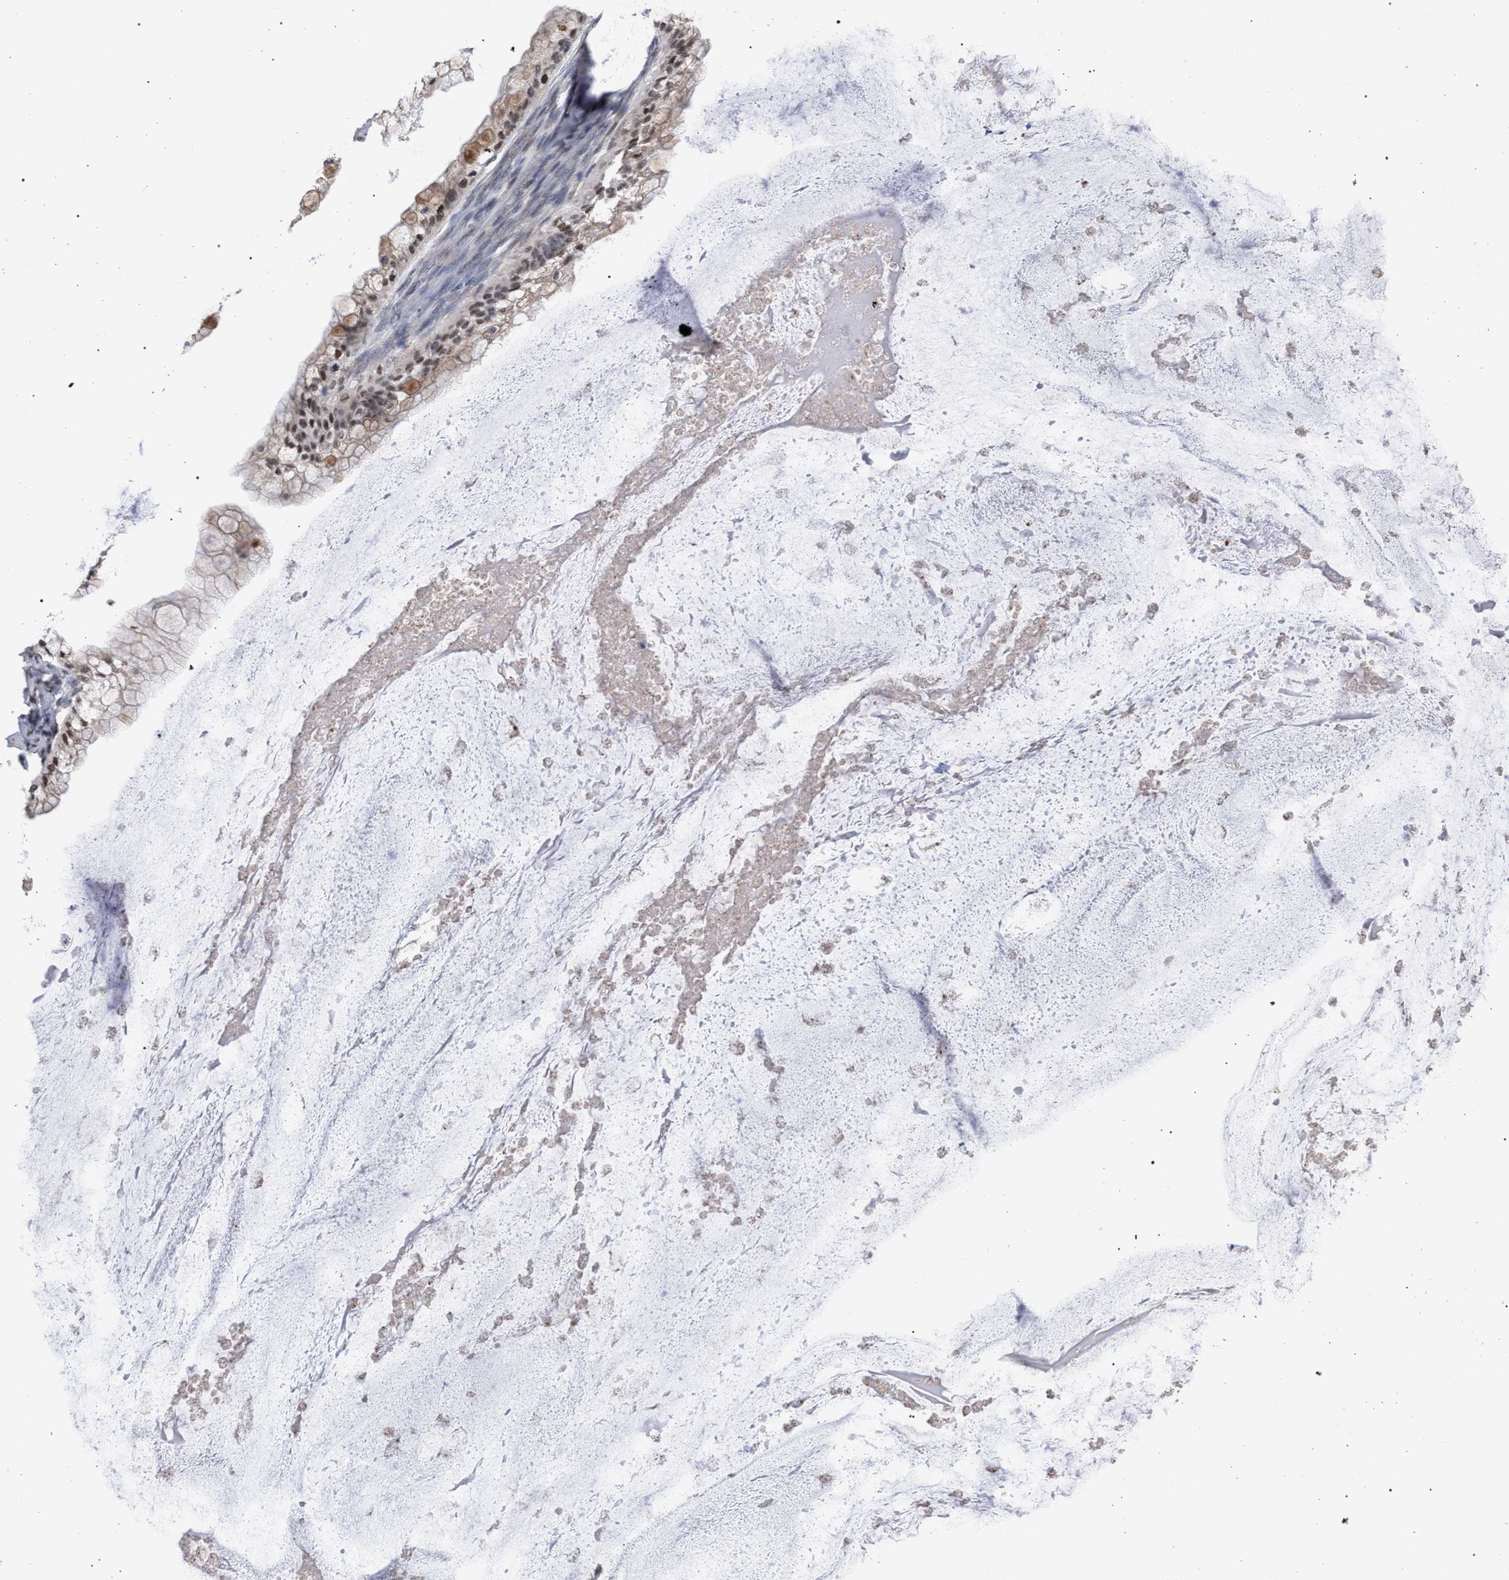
{"staining": {"intensity": "moderate", "quantity": ">75%", "location": "cytoplasmic/membranous,nuclear"}, "tissue": "ovarian cancer", "cell_type": "Tumor cells", "image_type": "cancer", "snomed": [{"axis": "morphology", "description": "Cystadenocarcinoma, mucinous, NOS"}, {"axis": "topography", "description": "Ovary"}], "caption": "Brown immunohistochemical staining in mucinous cystadenocarcinoma (ovarian) demonstrates moderate cytoplasmic/membranous and nuclear staining in approximately >75% of tumor cells.", "gene": "GOLGA2", "patient": {"sex": "female", "age": 57}}